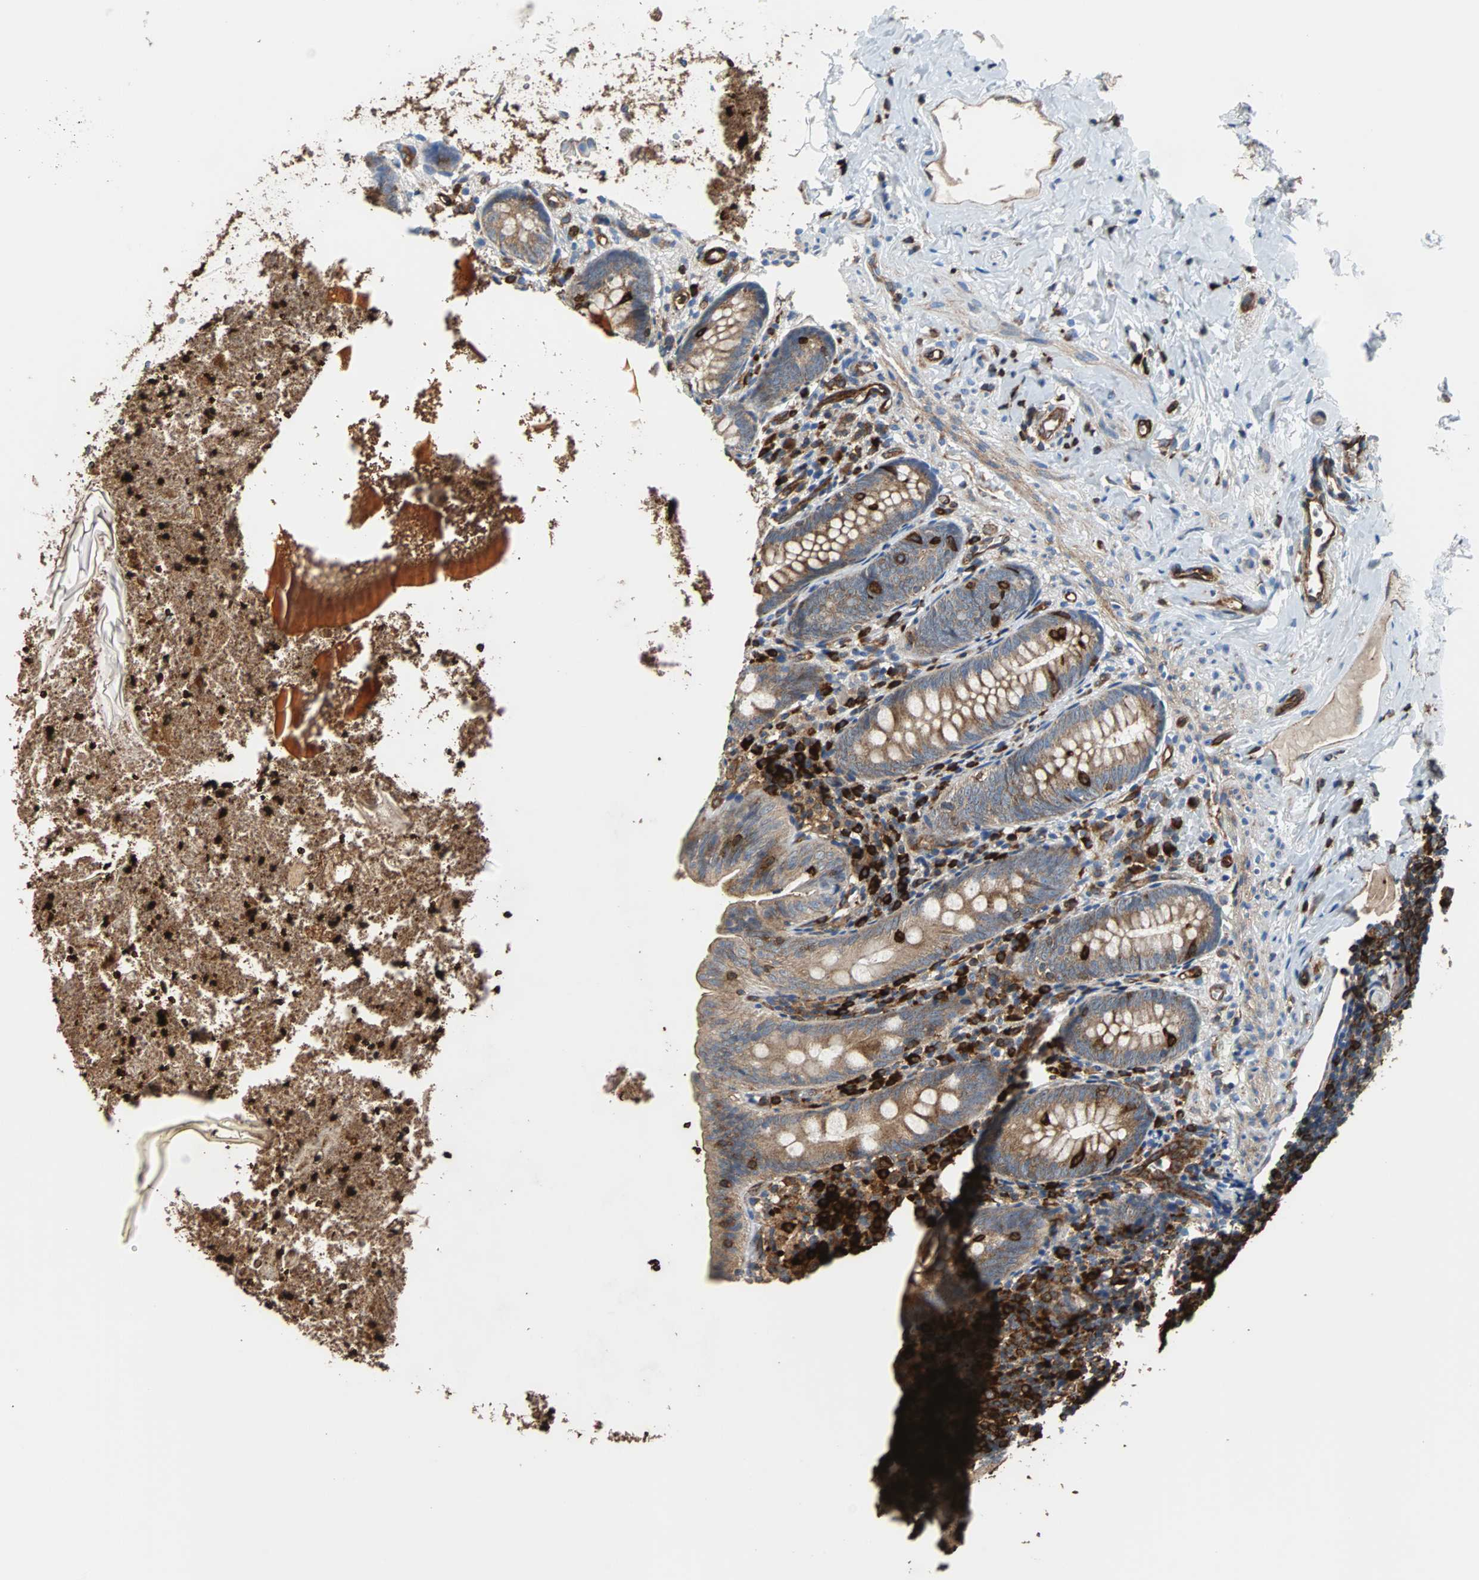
{"staining": {"intensity": "moderate", "quantity": ">75%", "location": "cytoplasmic/membranous"}, "tissue": "appendix", "cell_type": "Glandular cells", "image_type": "normal", "snomed": [{"axis": "morphology", "description": "Normal tissue, NOS"}, {"axis": "topography", "description": "Appendix"}], "caption": "The photomicrograph exhibits immunohistochemical staining of unremarkable appendix. There is moderate cytoplasmic/membranous expression is identified in about >75% of glandular cells.", "gene": "PLCG2", "patient": {"sex": "female", "age": 10}}